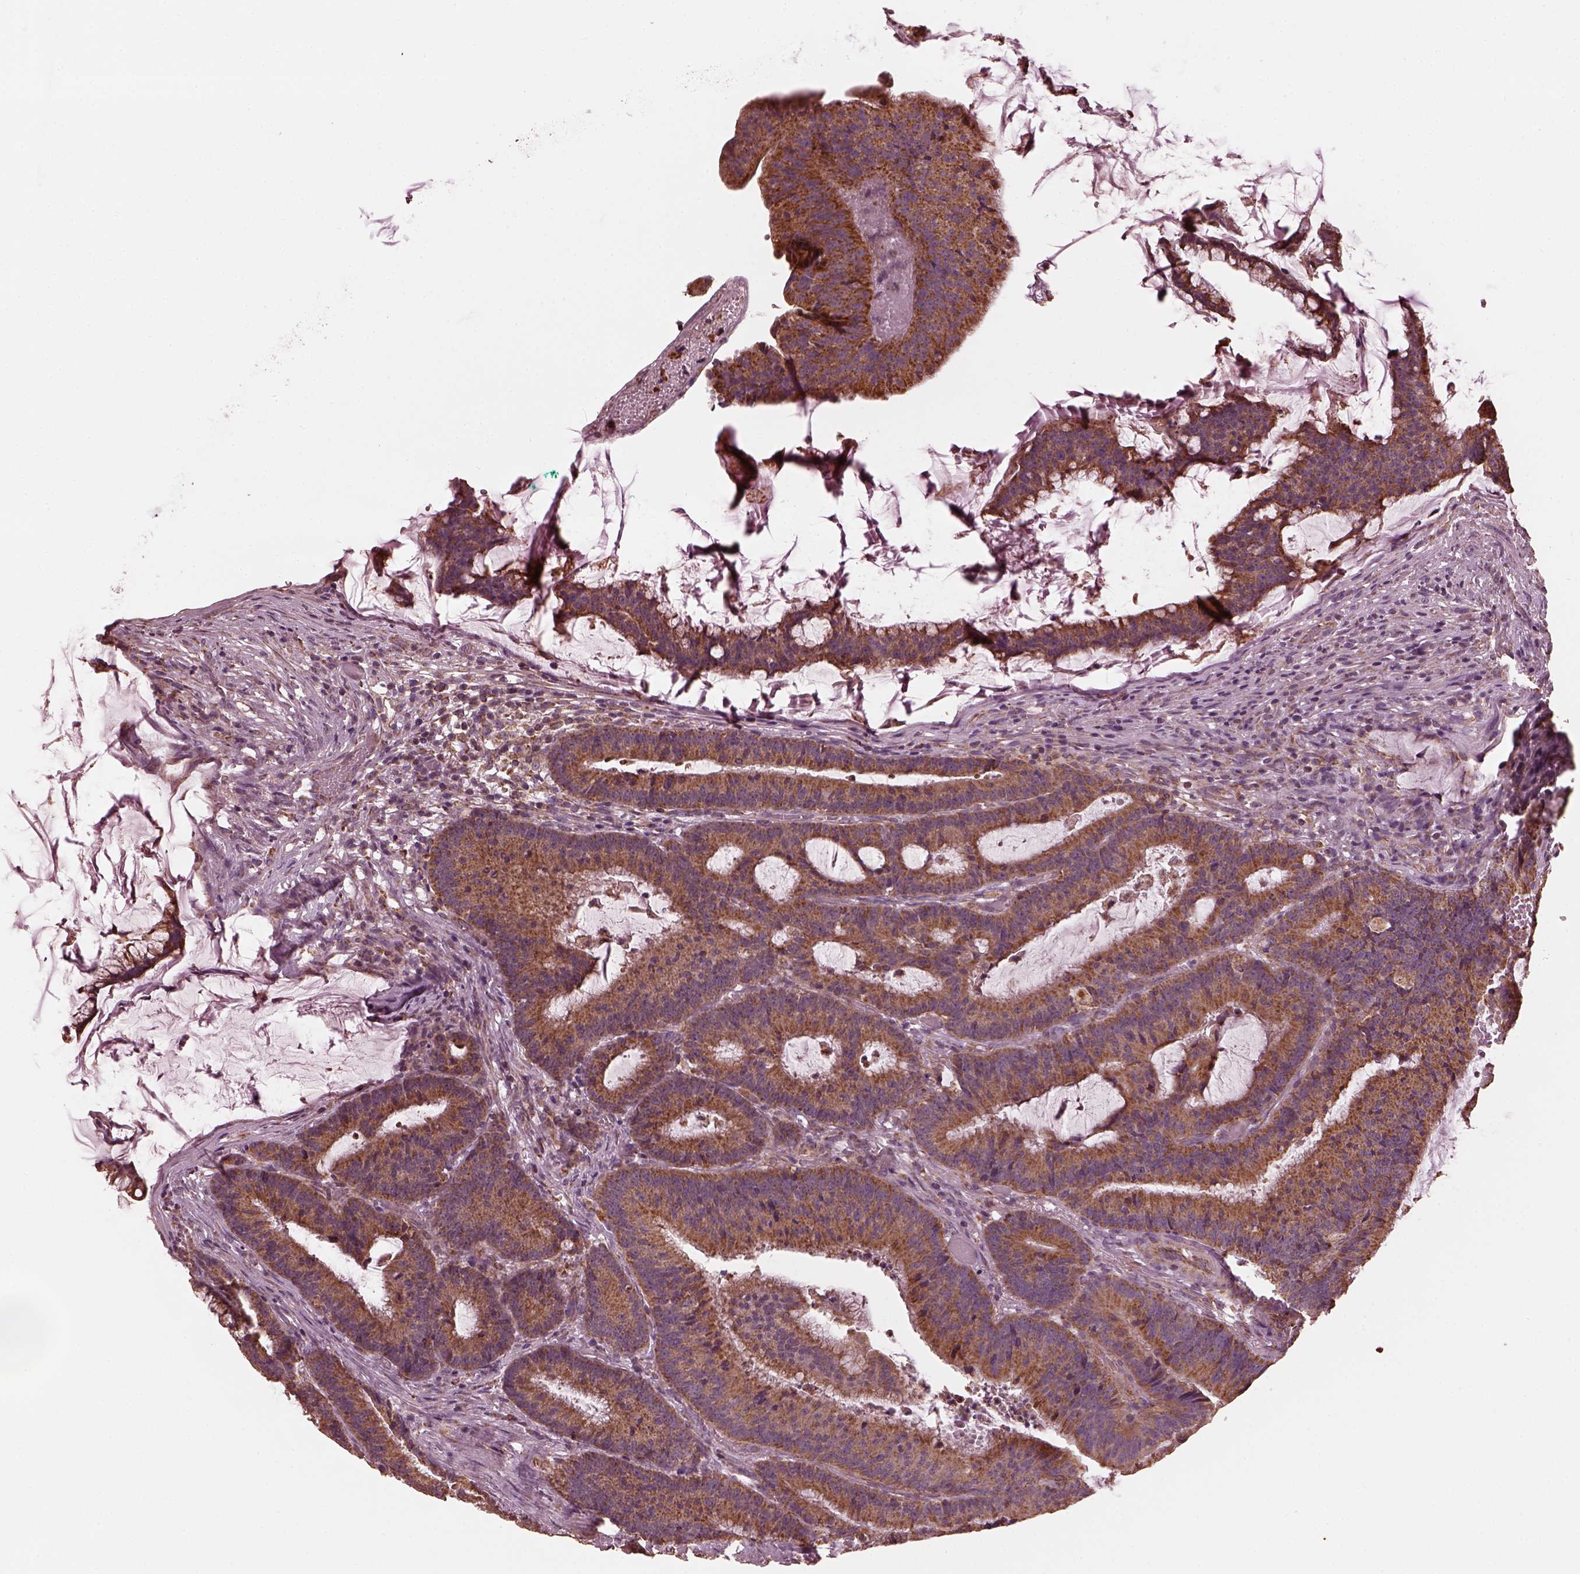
{"staining": {"intensity": "moderate", "quantity": ">75%", "location": "cytoplasmic/membranous"}, "tissue": "colorectal cancer", "cell_type": "Tumor cells", "image_type": "cancer", "snomed": [{"axis": "morphology", "description": "Adenocarcinoma, NOS"}, {"axis": "topography", "description": "Colon"}], "caption": "Immunohistochemical staining of human colorectal cancer reveals medium levels of moderate cytoplasmic/membranous staining in about >75% of tumor cells. The protein is stained brown, and the nuclei are stained in blue (DAB (3,3'-diaminobenzidine) IHC with brightfield microscopy, high magnification).", "gene": "NDUFB10", "patient": {"sex": "female", "age": 78}}